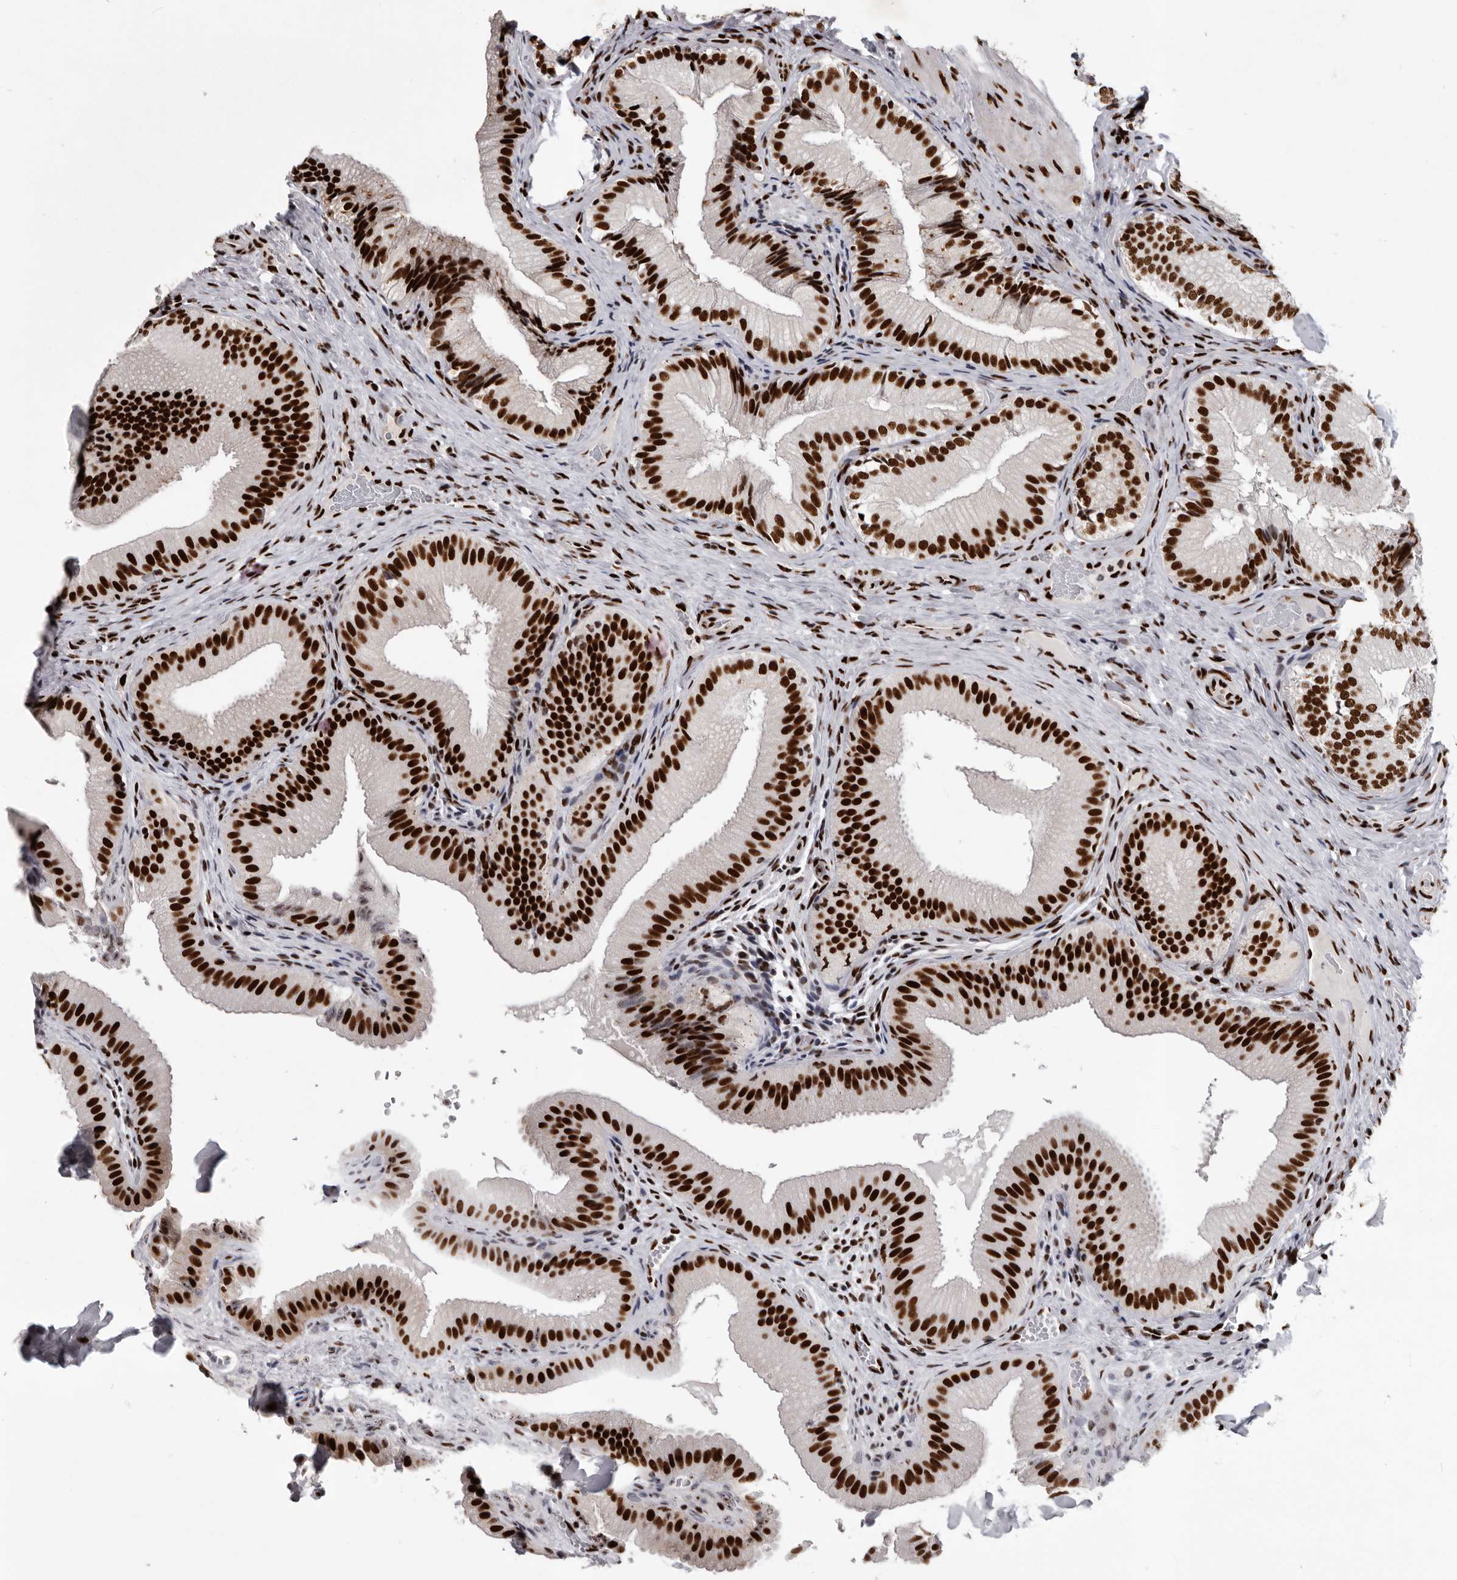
{"staining": {"intensity": "strong", "quantity": ">75%", "location": "nuclear"}, "tissue": "gallbladder", "cell_type": "Glandular cells", "image_type": "normal", "snomed": [{"axis": "morphology", "description": "Normal tissue, NOS"}, {"axis": "topography", "description": "Gallbladder"}], "caption": "IHC (DAB (3,3'-diaminobenzidine)) staining of benign gallbladder reveals strong nuclear protein staining in approximately >75% of glandular cells.", "gene": "NUMA1", "patient": {"sex": "female", "age": 30}}